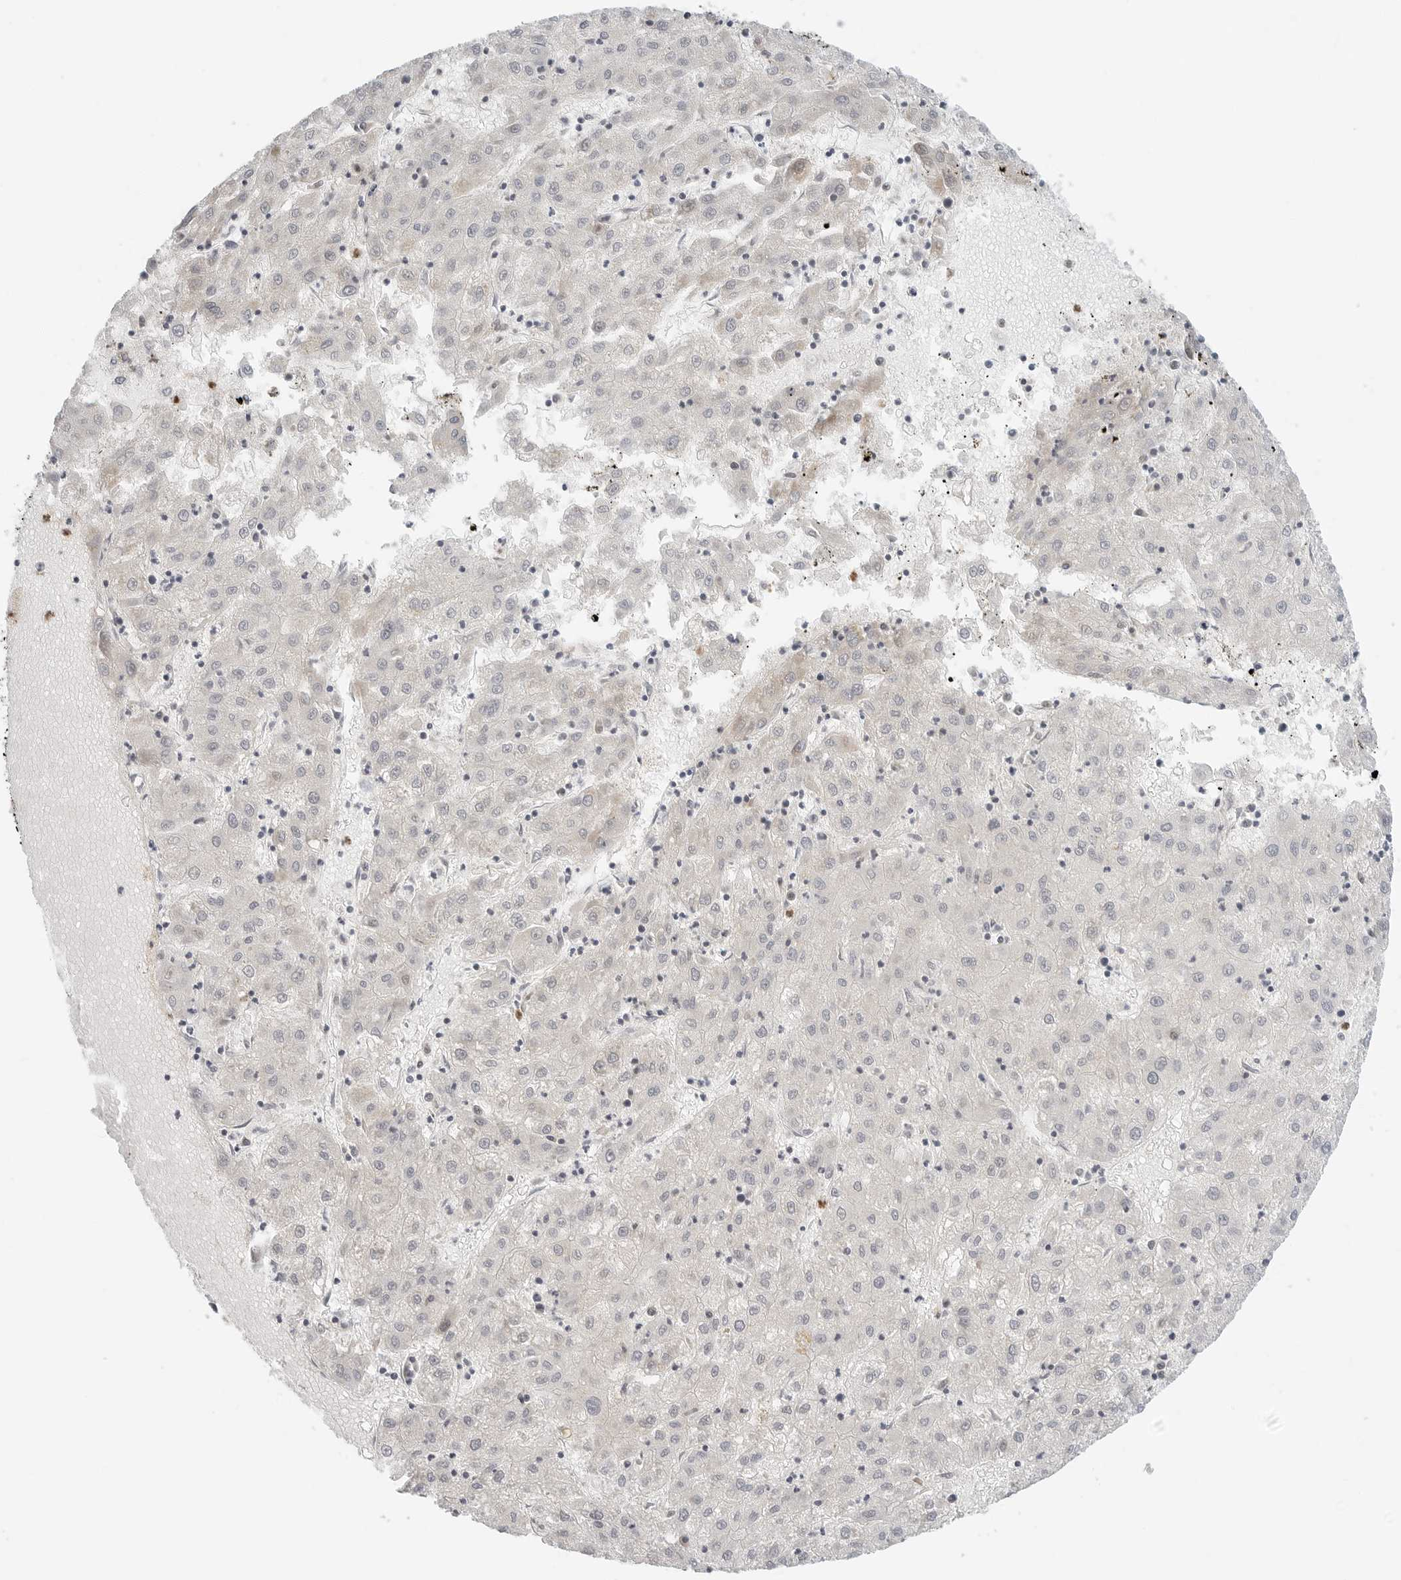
{"staining": {"intensity": "negative", "quantity": "none", "location": "none"}, "tissue": "liver cancer", "cell_type": "Tumor cells", "image_type": "cancer", "snomed": [{"axis": "morphology", "description": "Carcinoma, Hepatocellular, NOS"}, {"axis": "topography", "description": "Liver"}], "caption": "The immunohistochemistry photomicrograph has no significant positivity in tumor cells of liver cancer (hepatocellular carcinoma) tissue.", "gene": "C1QTNF1", "patient": {"sex": "male", "age": 72}}